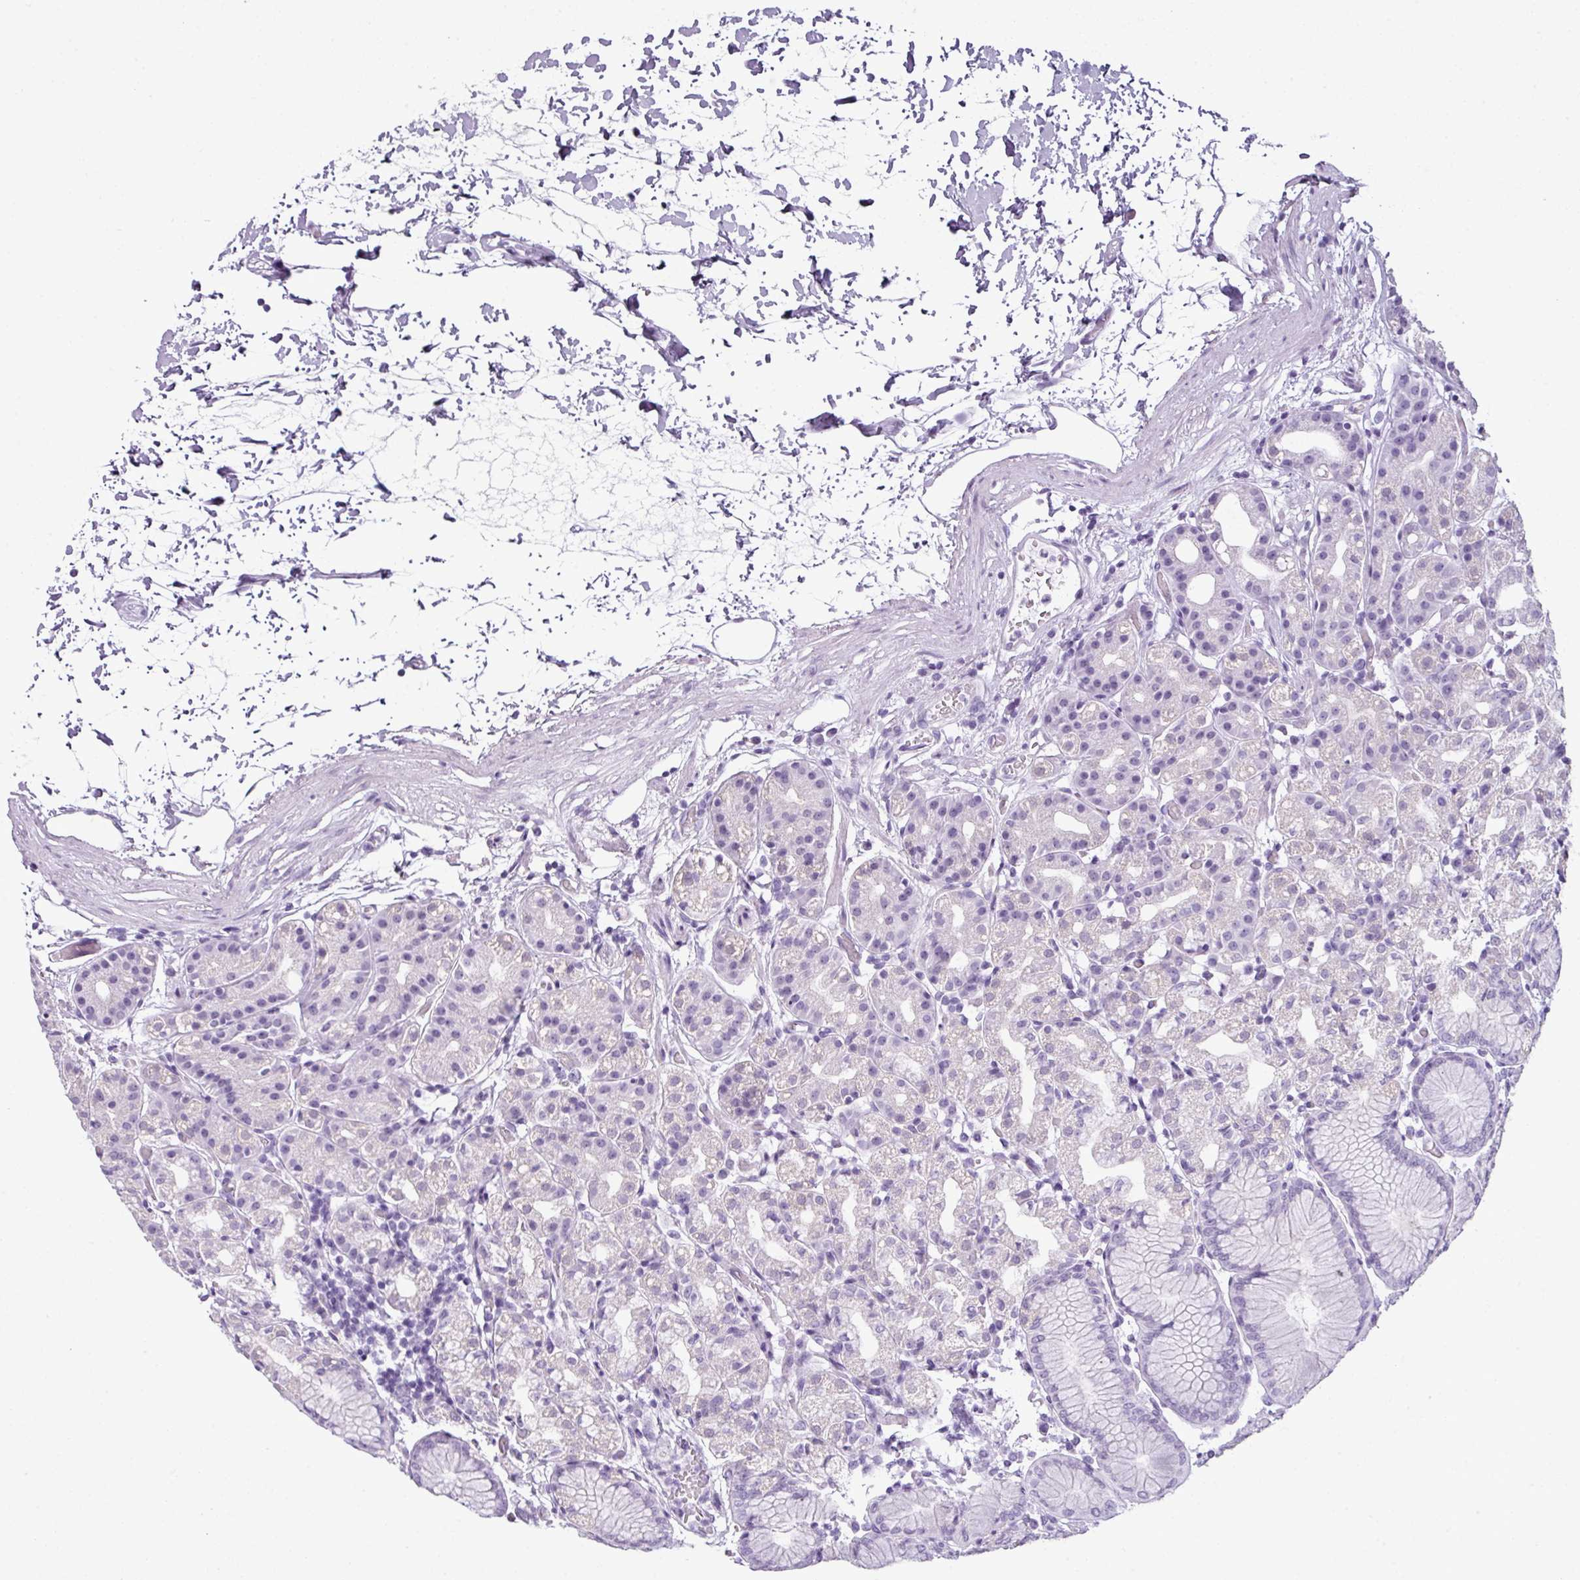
{"staining": {"intensity": "weak", "quantity": "<25%", "location": "cytoplasmic/membranous"}, "tissue": "stomach", "cell_type": "Glandular cells", "image_type": "normal", "snomed": [{"axis": "morphology", "description": "Normal tissue, NOS"}, {"axis": "topography", "description": "Stomach"}], "caption": "Micrograph shows no protein positivity in glandular cells of normal stomach. The staining is performed using DAB (3,3'-diaminobenzidine) brown chromogen with nuclei counter-stained in using hematoxylin.", "gene": "SCT", "patient": {"sex": "female", "age": 57}}